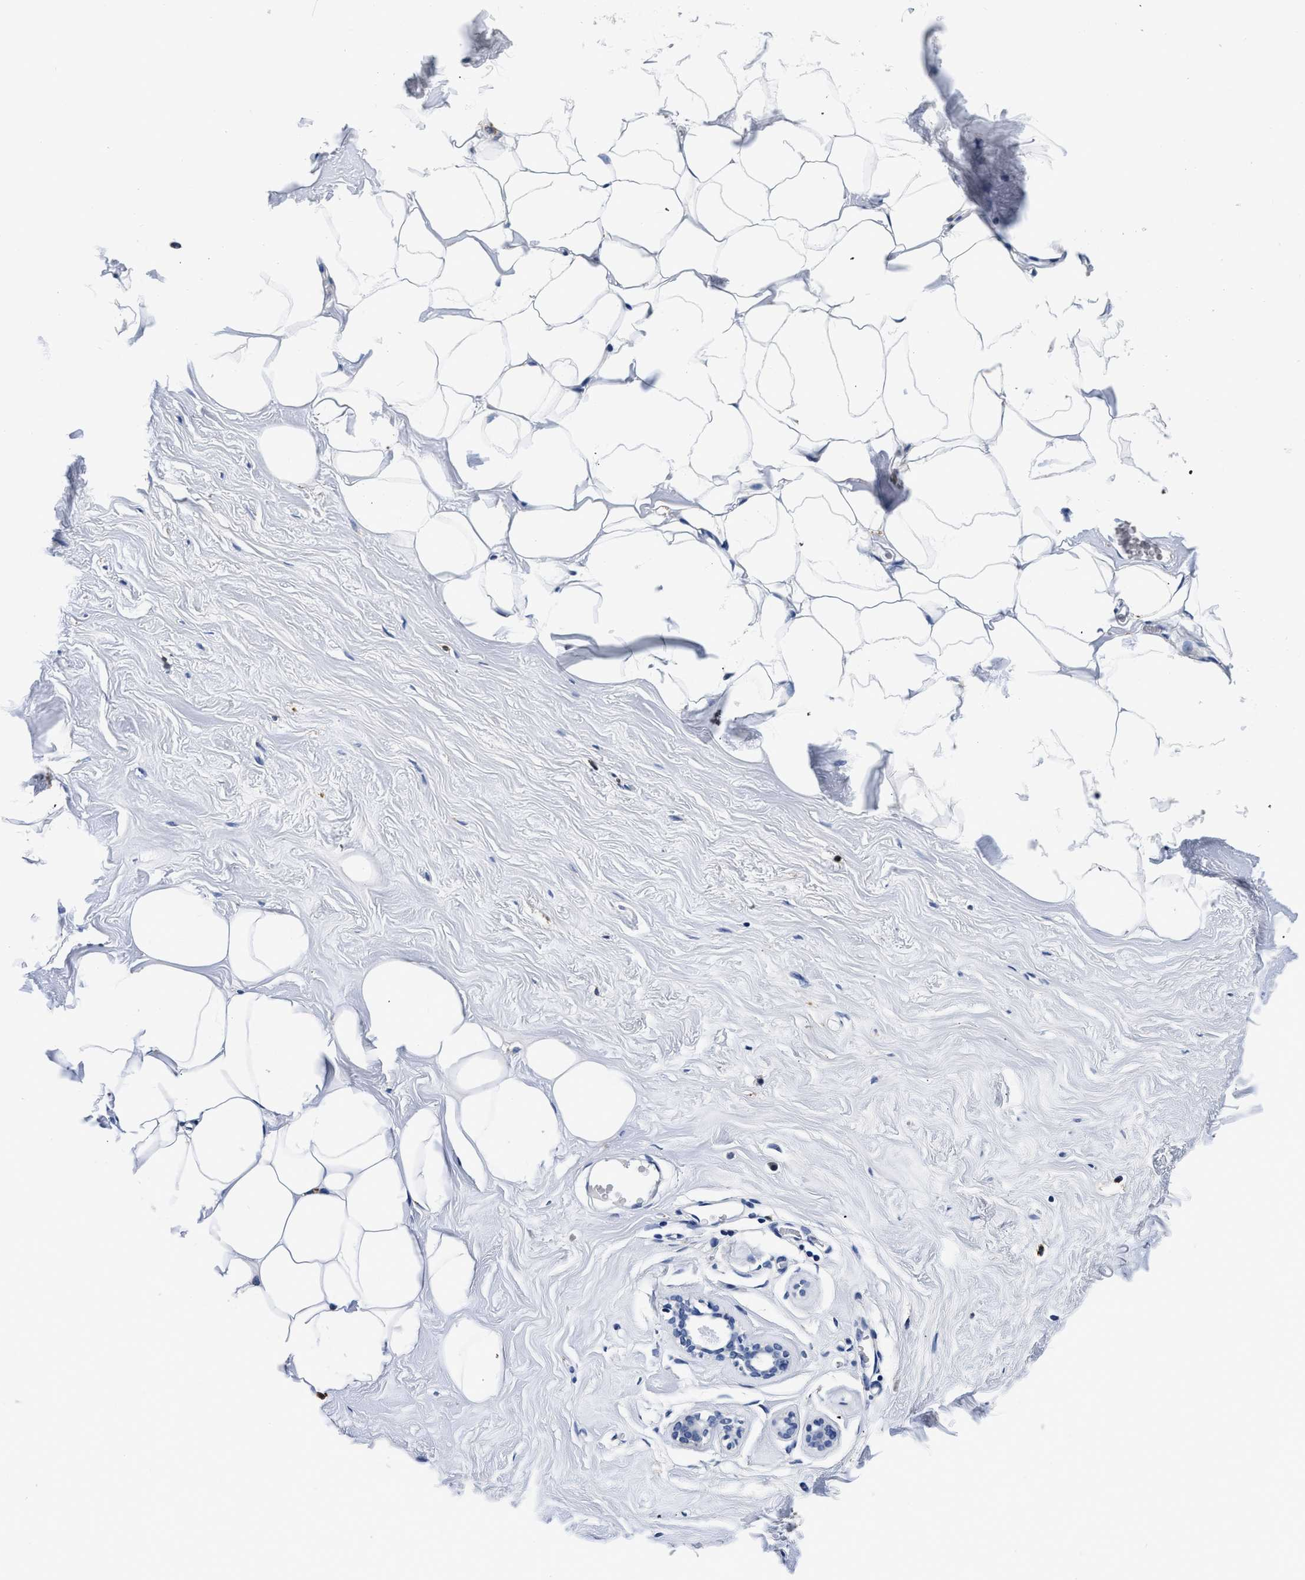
{"staining": {"intensity": "negative", "quantity": "none", "location": "none"}, "tissue": "adipose tissue", "cell_type": "Adipocytes", "image_type": "normal", "snomed": [{"axis": "morphology", "description": "Normal tissue, NOS"}, {"axis": "morphology", "description": "Fibrosis, NOS"}, {"axis": "topography", "description": "Breast"}, {"axis": "topography", "description": "Adipose tissue"}], "caption": "IHC of normal adipose tissue displays no expression in adipocytes.", "gene": "GRN", "patient": {"sex": "female", "age": 39}}